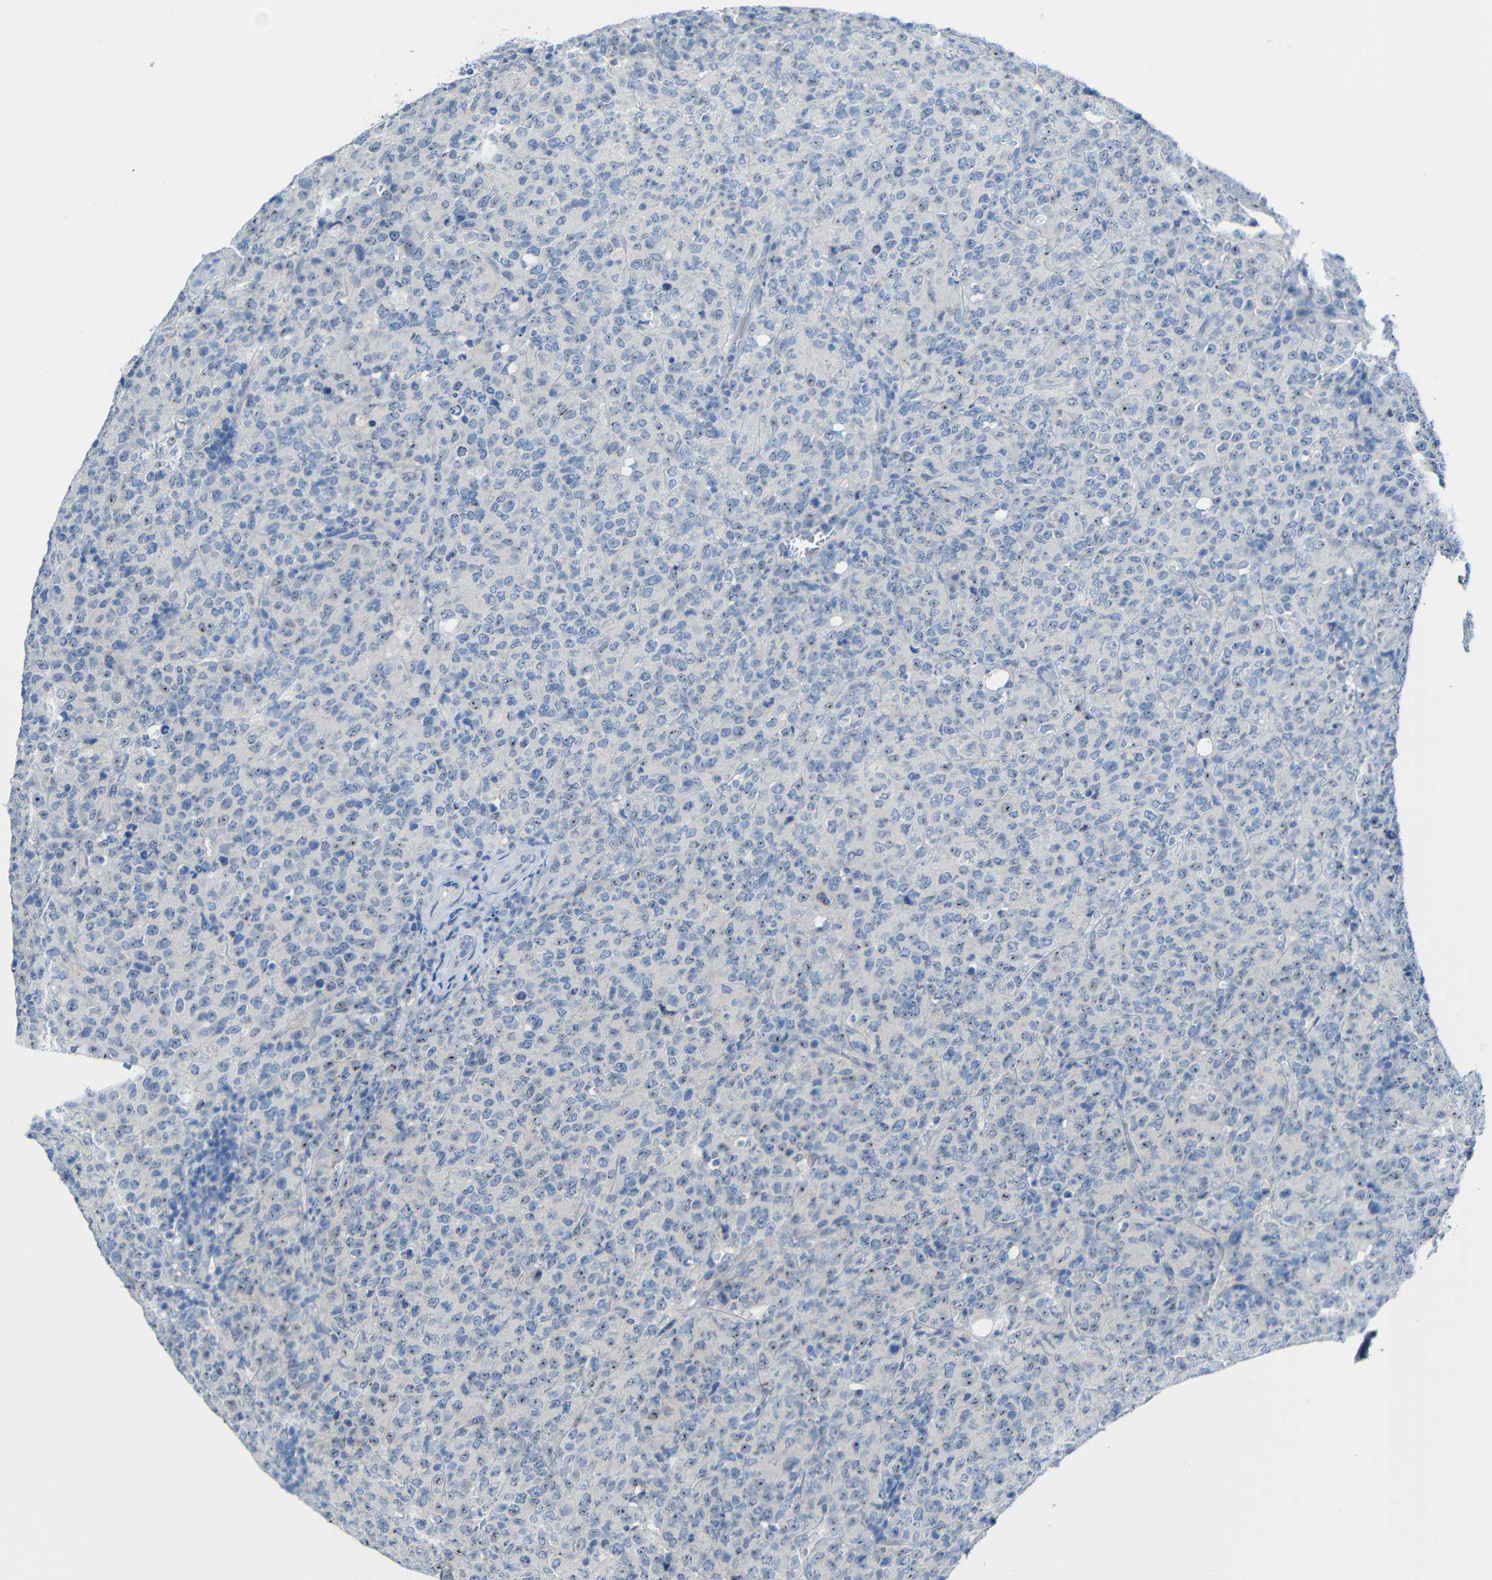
{"staining": {"intensity": "moderate", "quantity": "25%-75%", "location": "nuclear"}, "tissue": "lymphoma", "cell_type": "Tumor cells", "image_type": "cancer", "snomed": [{"axis": "morphology", "description": "Malignant lymphoma, non-Hodgkin's type, High grade"}, {"axis": "topography", "description": "Tonsil"}], "caption": "Approximately 25%-75% of tumor cells in malignant lymphoma, non-Hodgkin's type (high-grade) demonstrate moderate nuclear protein expression as visualized by brown immunohistochemical staining.", "gene": "C1orf210", "patient": {"sex": "female", "age": 36}}